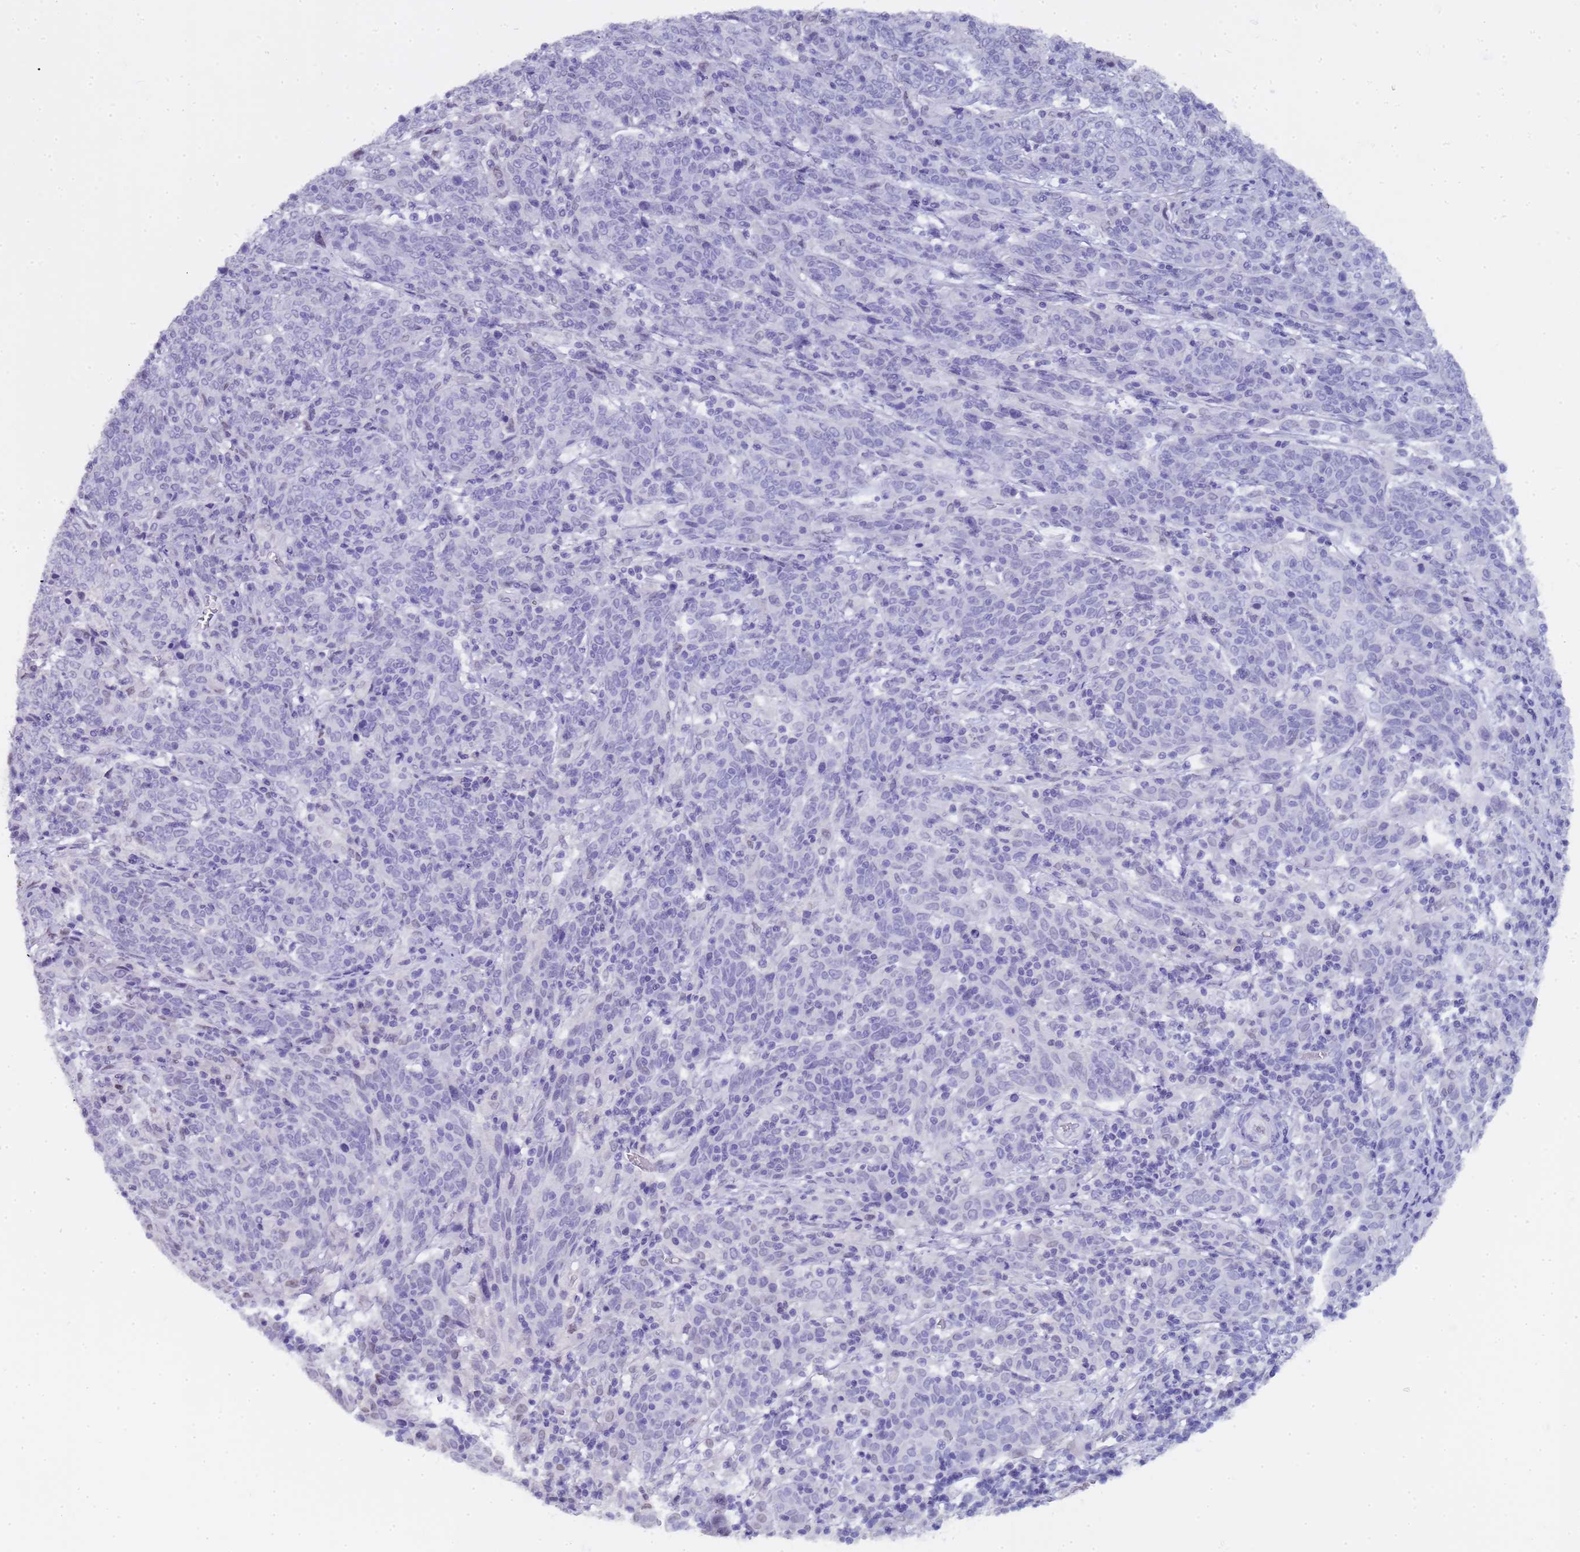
{"staining": {"intensity": "negative", "quantity": "none", "location": "none"}, "tissue": "cervical cancer", "cell_type": "Tumor cells", "image_type": "cancer", "snomed": [{"axis": "morphology", "description": "Squamous cell carcinoma, NOS"}, {"axis": "topography", "description": "Cervix"}], "caption": "Squamous cell carcinoma (cervical) was stained to show a protein in brown. There is no significant positivity in tumor cells.", "gene": "CTRC", "patient": {"sex": "female", "age": 67}}